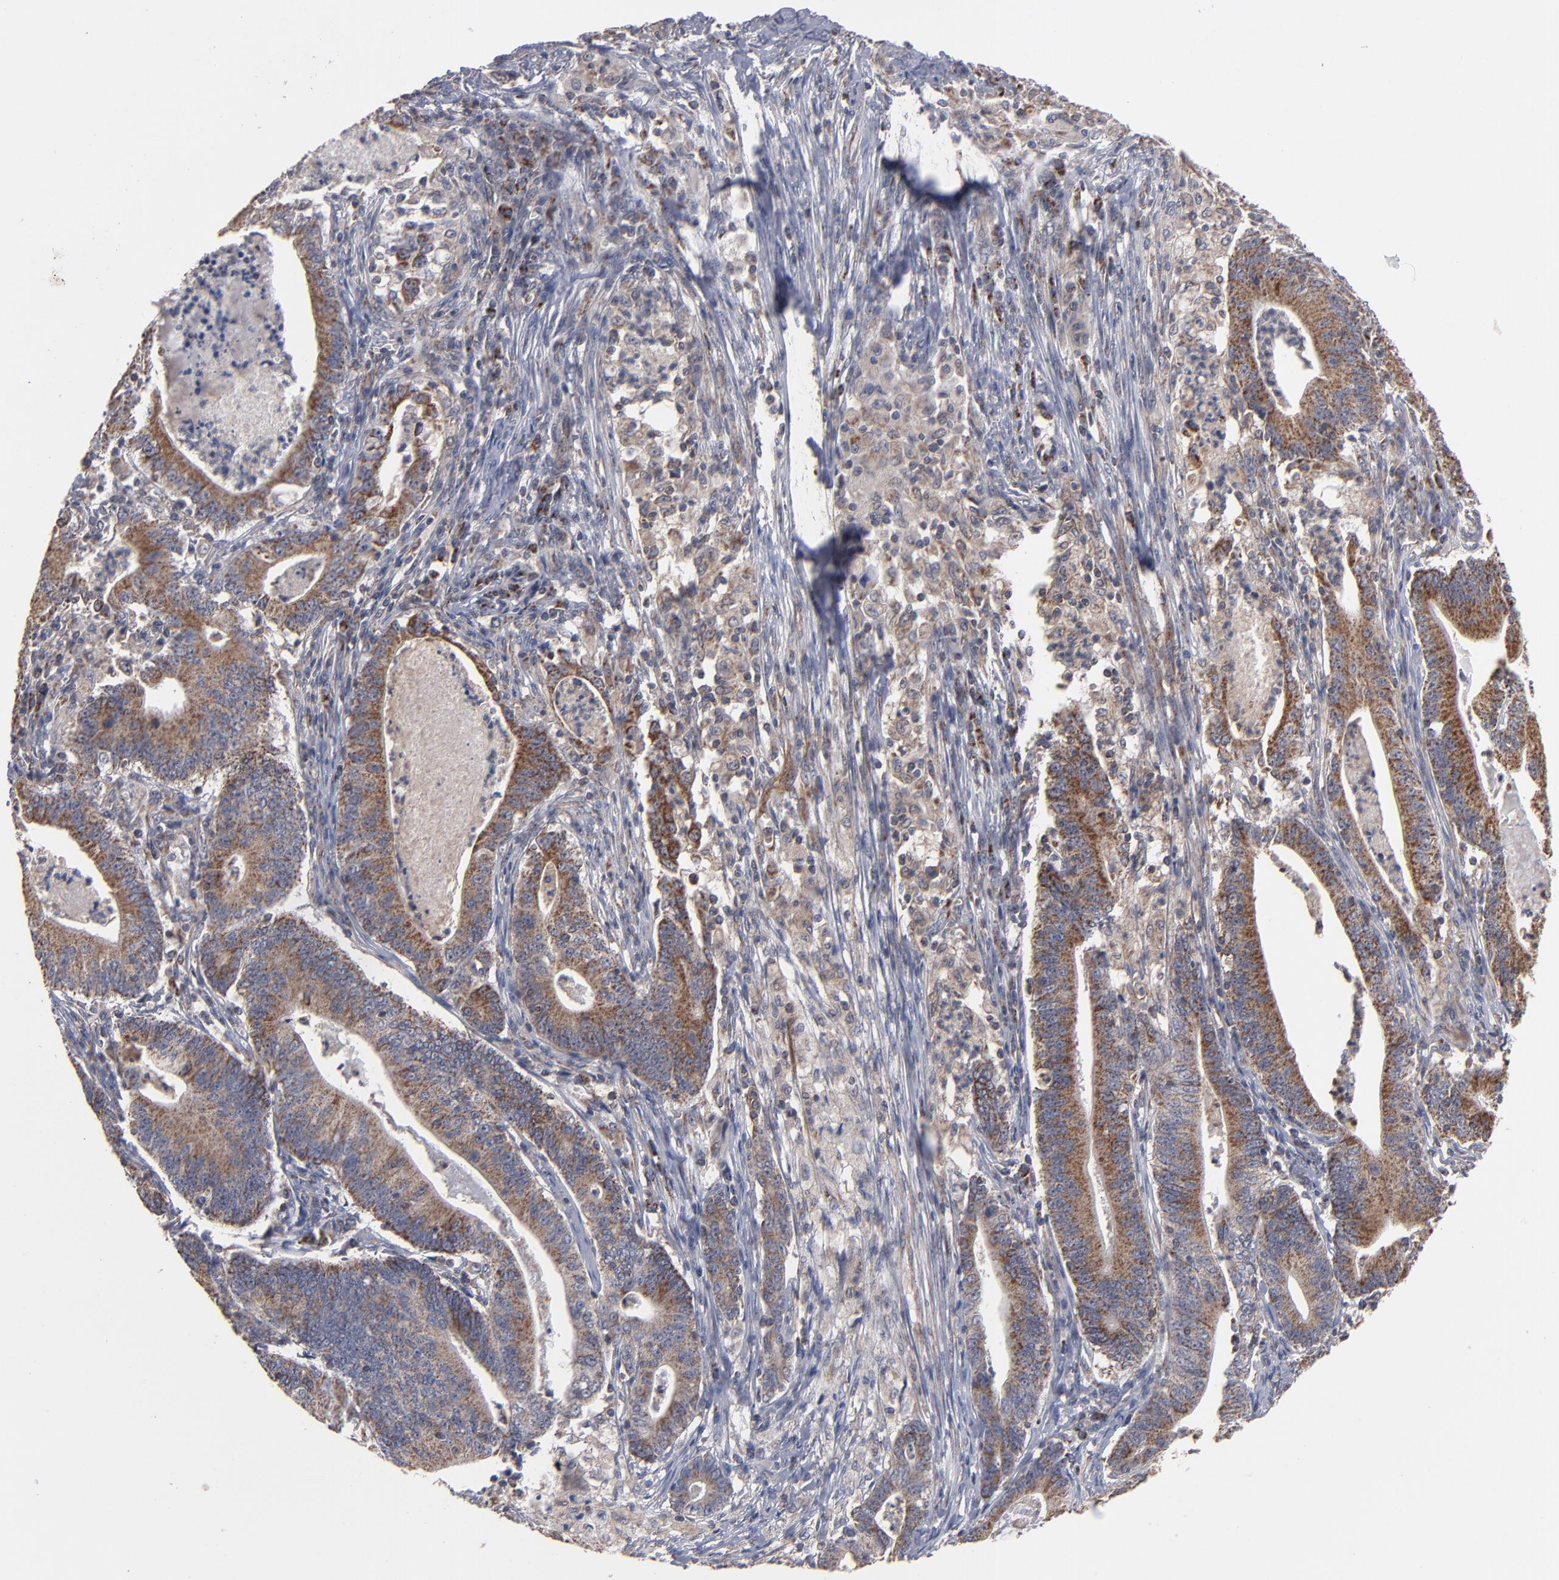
{"staining": {"intensity": "moderate", "quantity": ">75%", "location": "cytoplasmic/membranous"}, "tissue": "stomach cancer", "cell_type": "Tumor cells", "image_type": "cancer", "snomed": [{"axis": "morphology", "description": "Adenocarcinoma, NOS"}, {"axis": "topography", "description": "Stomach, lower"}], "caption": "Brown immunohistochemical staining in stomach cancer (adenocarcinoma) reveals moderate cytoplasmic/membranous positivity in approximately >75% of tumor cells. (Brightfield microscopy of DAB IHC at high magnification).", "gene": "MIPOL1", "patient": {"sex": "female", "age": 86}}